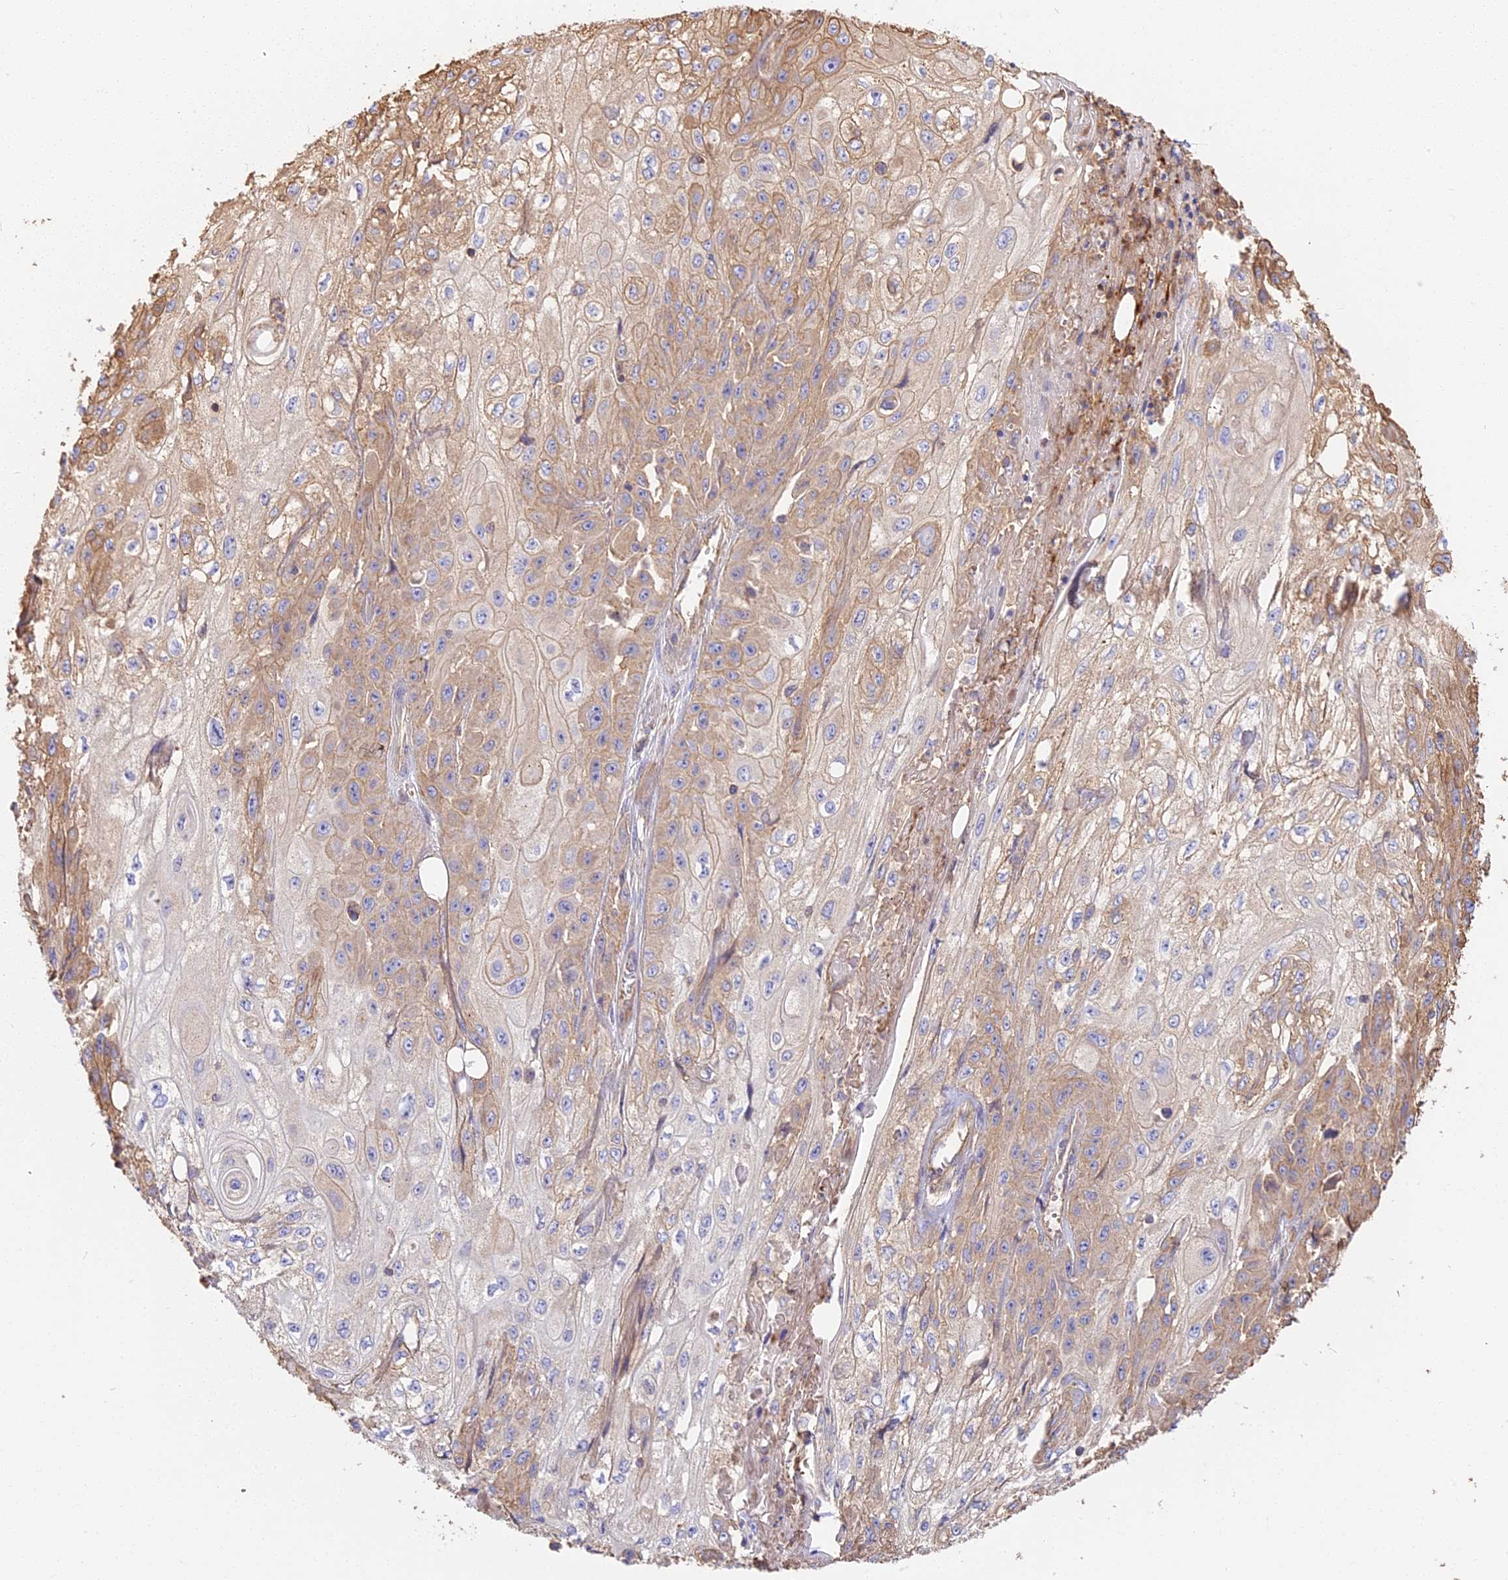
{"staining": {"intensity": "weak", "quantity": "25%-75%", "location": "cytoplasmic/membranous"}, "tissue": "skin cancer", "cell_type": "Tumor cells", "image_type": "cancer", "snomed": [{"axis": "morphology", "description": "Squamous cell carcinoma, NOS"}, {"axis": "morphology", "description": "Squamous cell carcinoma, metastatic, NOS"}, {"axis": "topography", "description": "Skin"}, {"axis": "topography", "description": "Lymph node"}], "caption": "Skin metastatic squamous cell carcinoma was stained to show a protein in brown. There is low levels of weak cytoplasmic/membranous positivity in approximately 25%-75% of tumor cells.", "gene": "VPS18", "patient": {"sex": "male", "age": 75}}